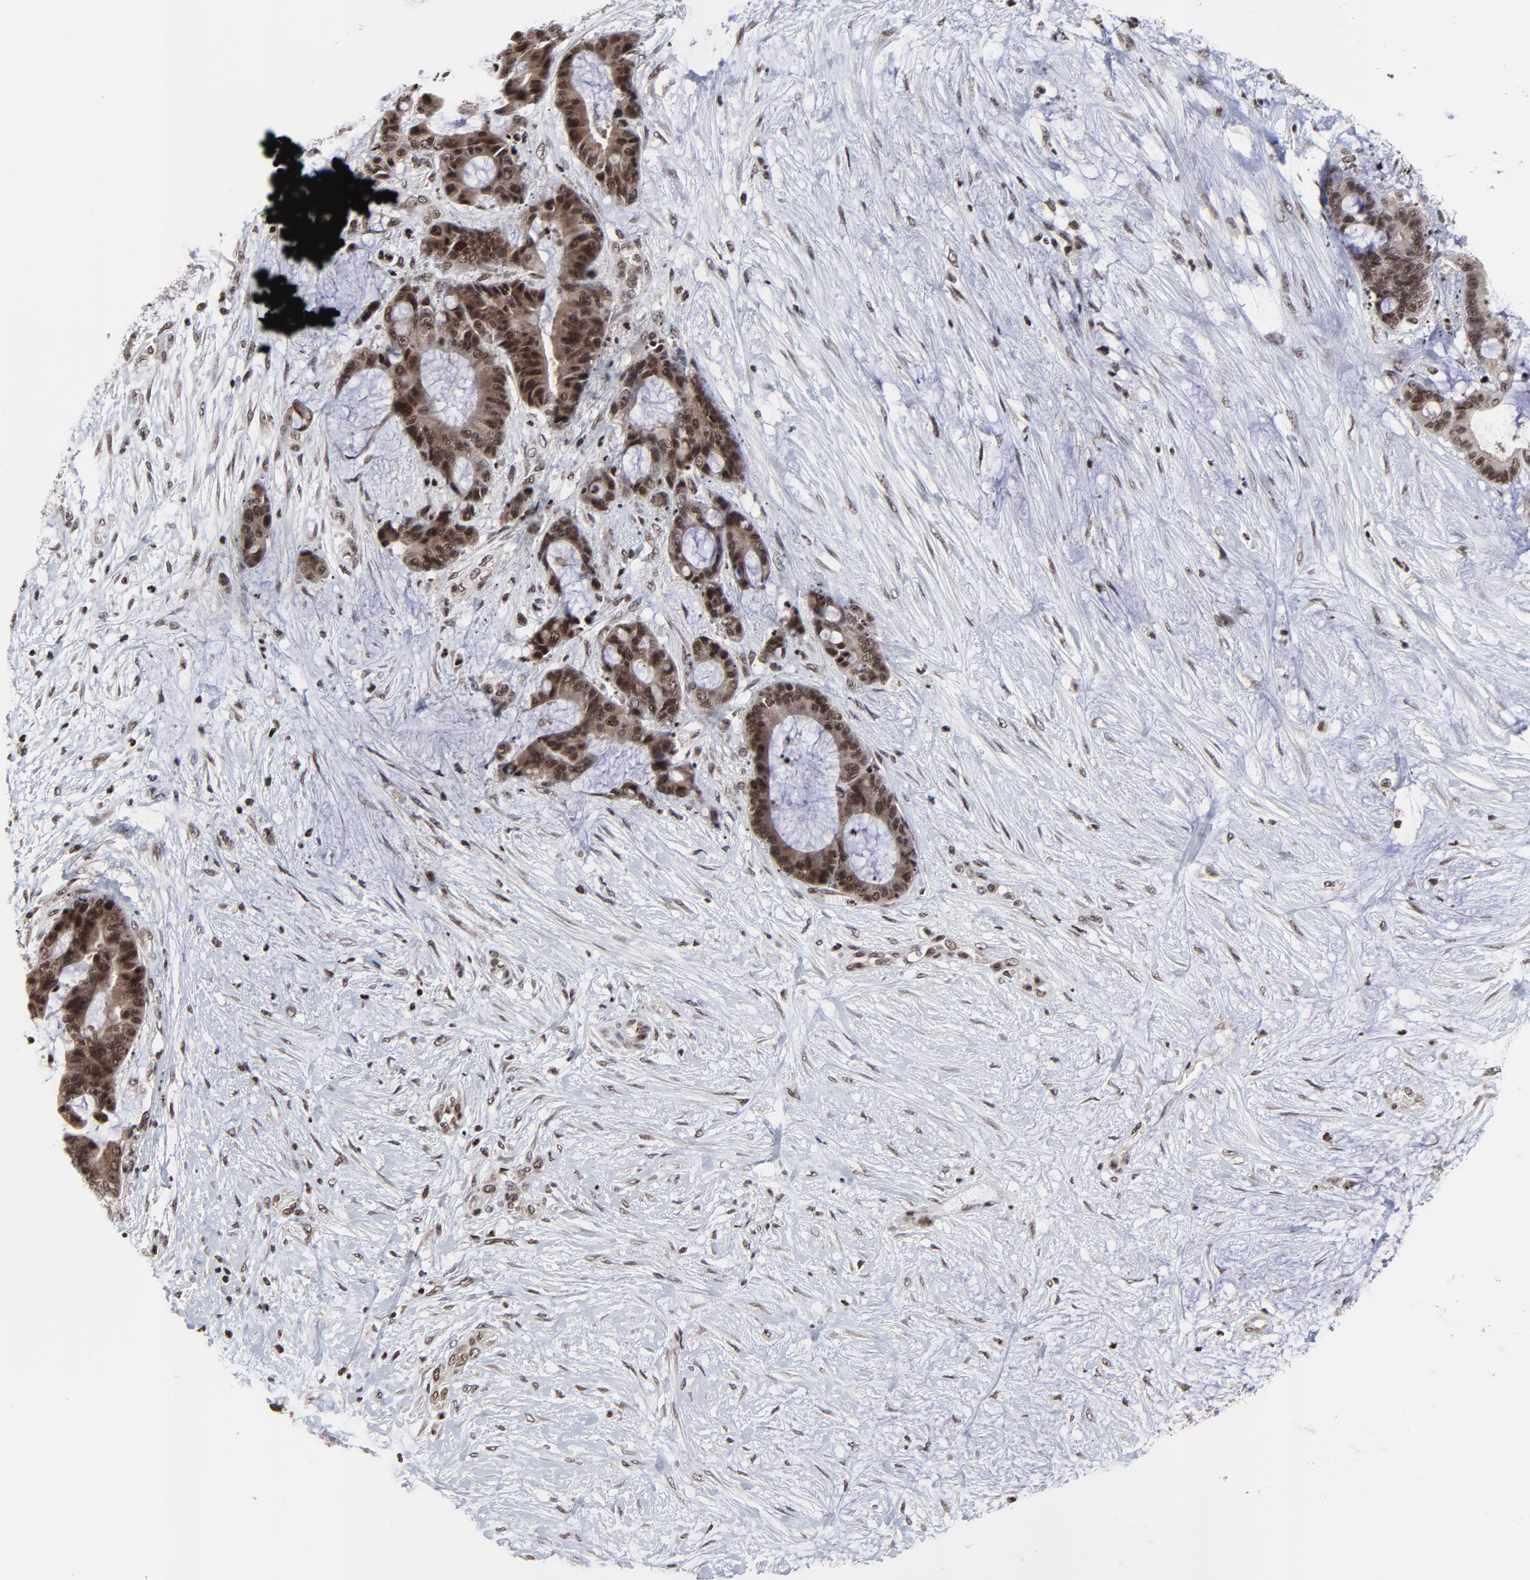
{"staining": {"intensity": "strong", "quantity": ">75%", "location": "cytoplasmic/membranous,nuclear"}, "tissue": "liver cancer", "cell_type": "Tumor cells", "image_type": "cancer", "snomed": [{"axis": "morphology", "description": "Cholangiocarcinoma"}, {"axis": "topography", "description": "Liver"}], "caption": "A brown stain shows strong cytoplasmic/membranous and nuclear positivity of a protein in cholangiocarcinoma (liver) tumor cells. The protein is shown in brown color, while the nuclei are stained blue.", "gene": "ZNF777", "patient": {"sex": "female", "age": 73}}